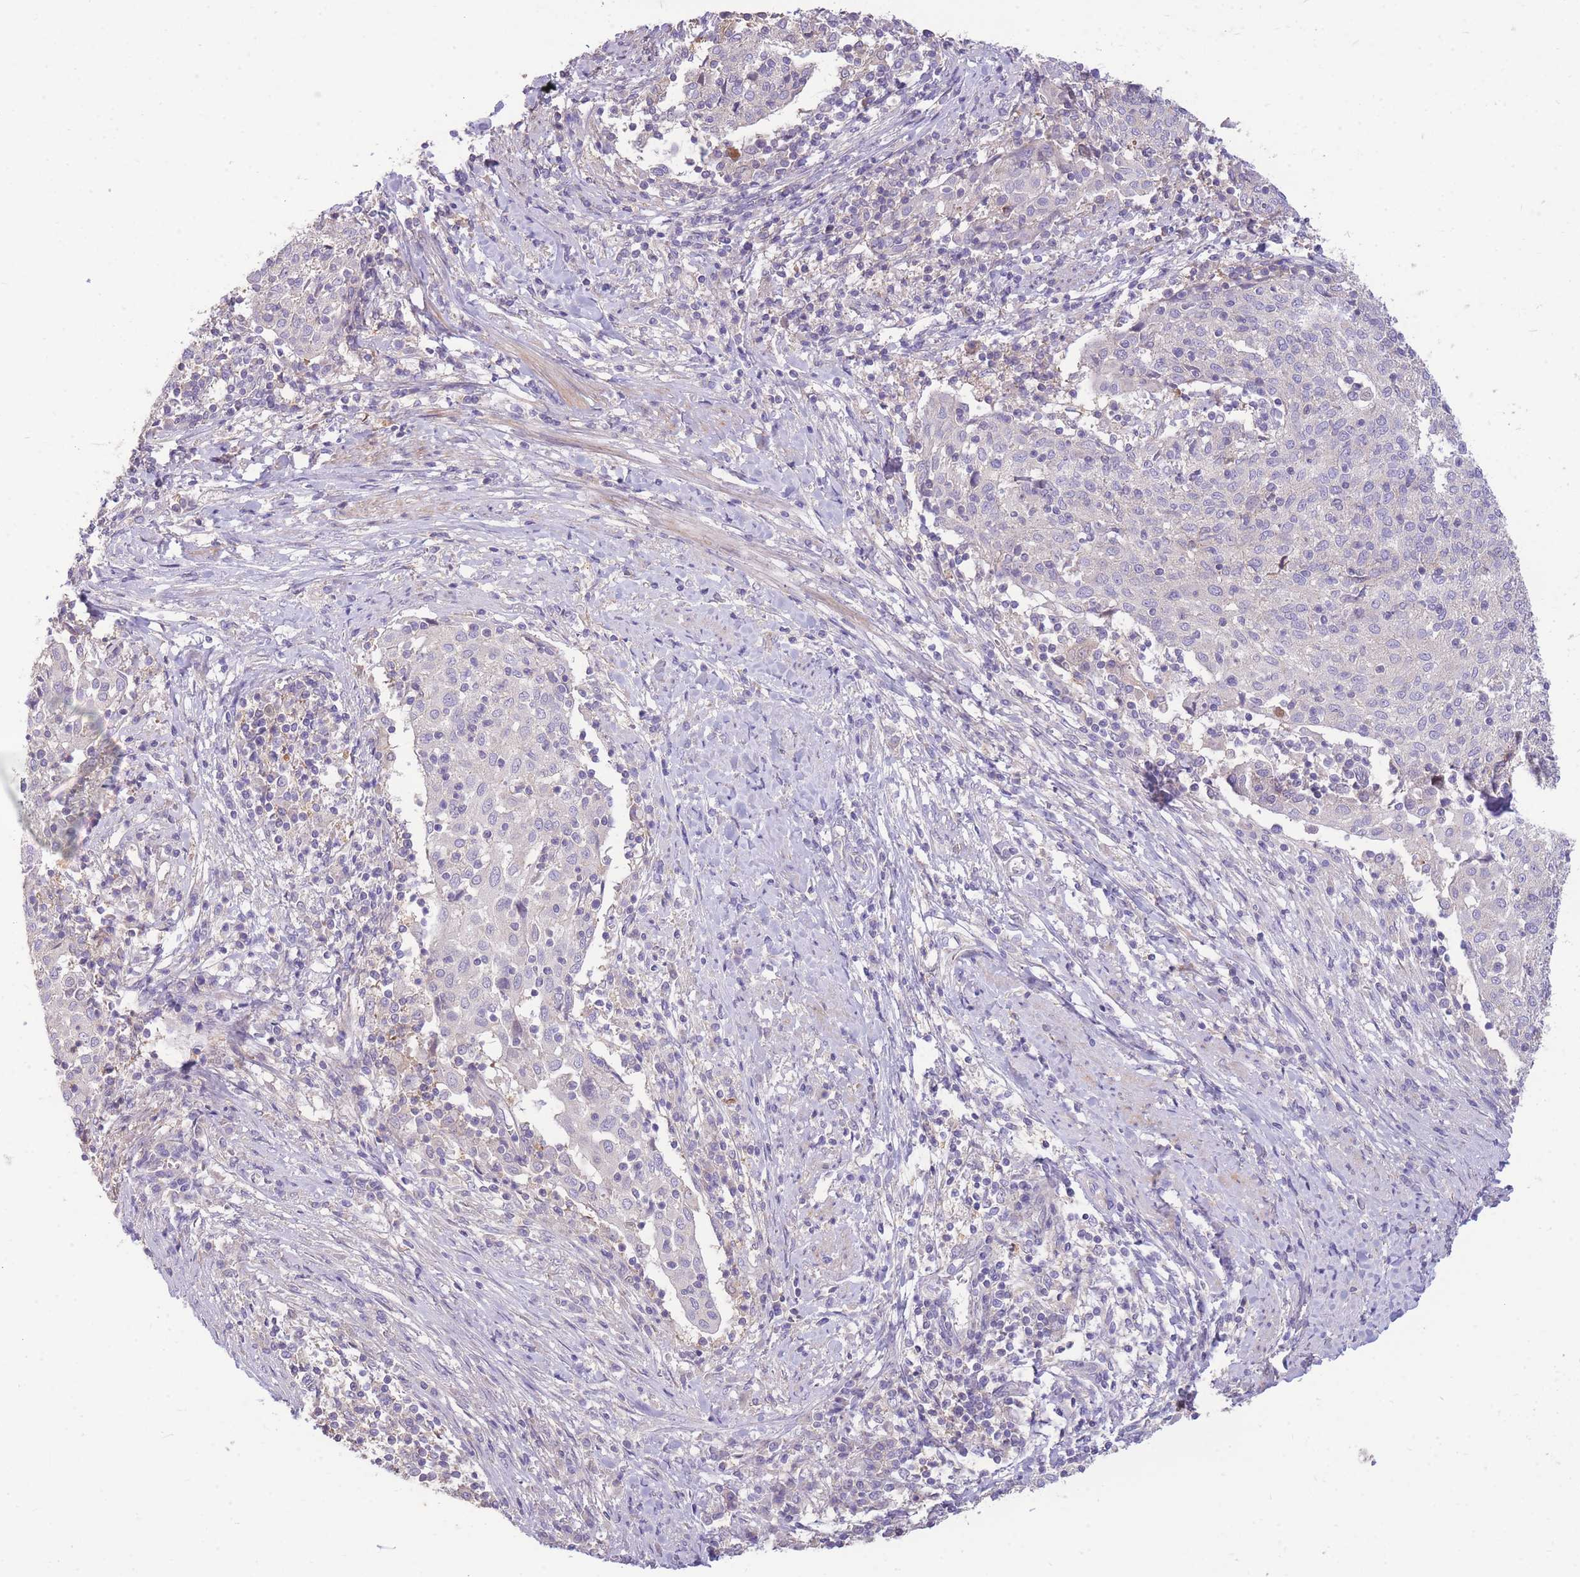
{"staining": {"intensity": "negative", "quantity": "none", "location": "none"}, "tissue": "cervical cancer", "cell_type": "Tumor cells", "image_type": "cancer", "snomed": [{"axis": "morphology", "description": "Squamous cell carcinoma, NOS"}, {"axis": "topography", "description": "Cervix"}], "caption": "High magnification brightfield microscopy of cervical squamous cell carcinoma stained with DAB (brown) and counterstained with hematoxylin (blue): tumor cells show no significant positivity.", "gene": "OR5T1", "patient": {"sex": "female", "age": 52}}